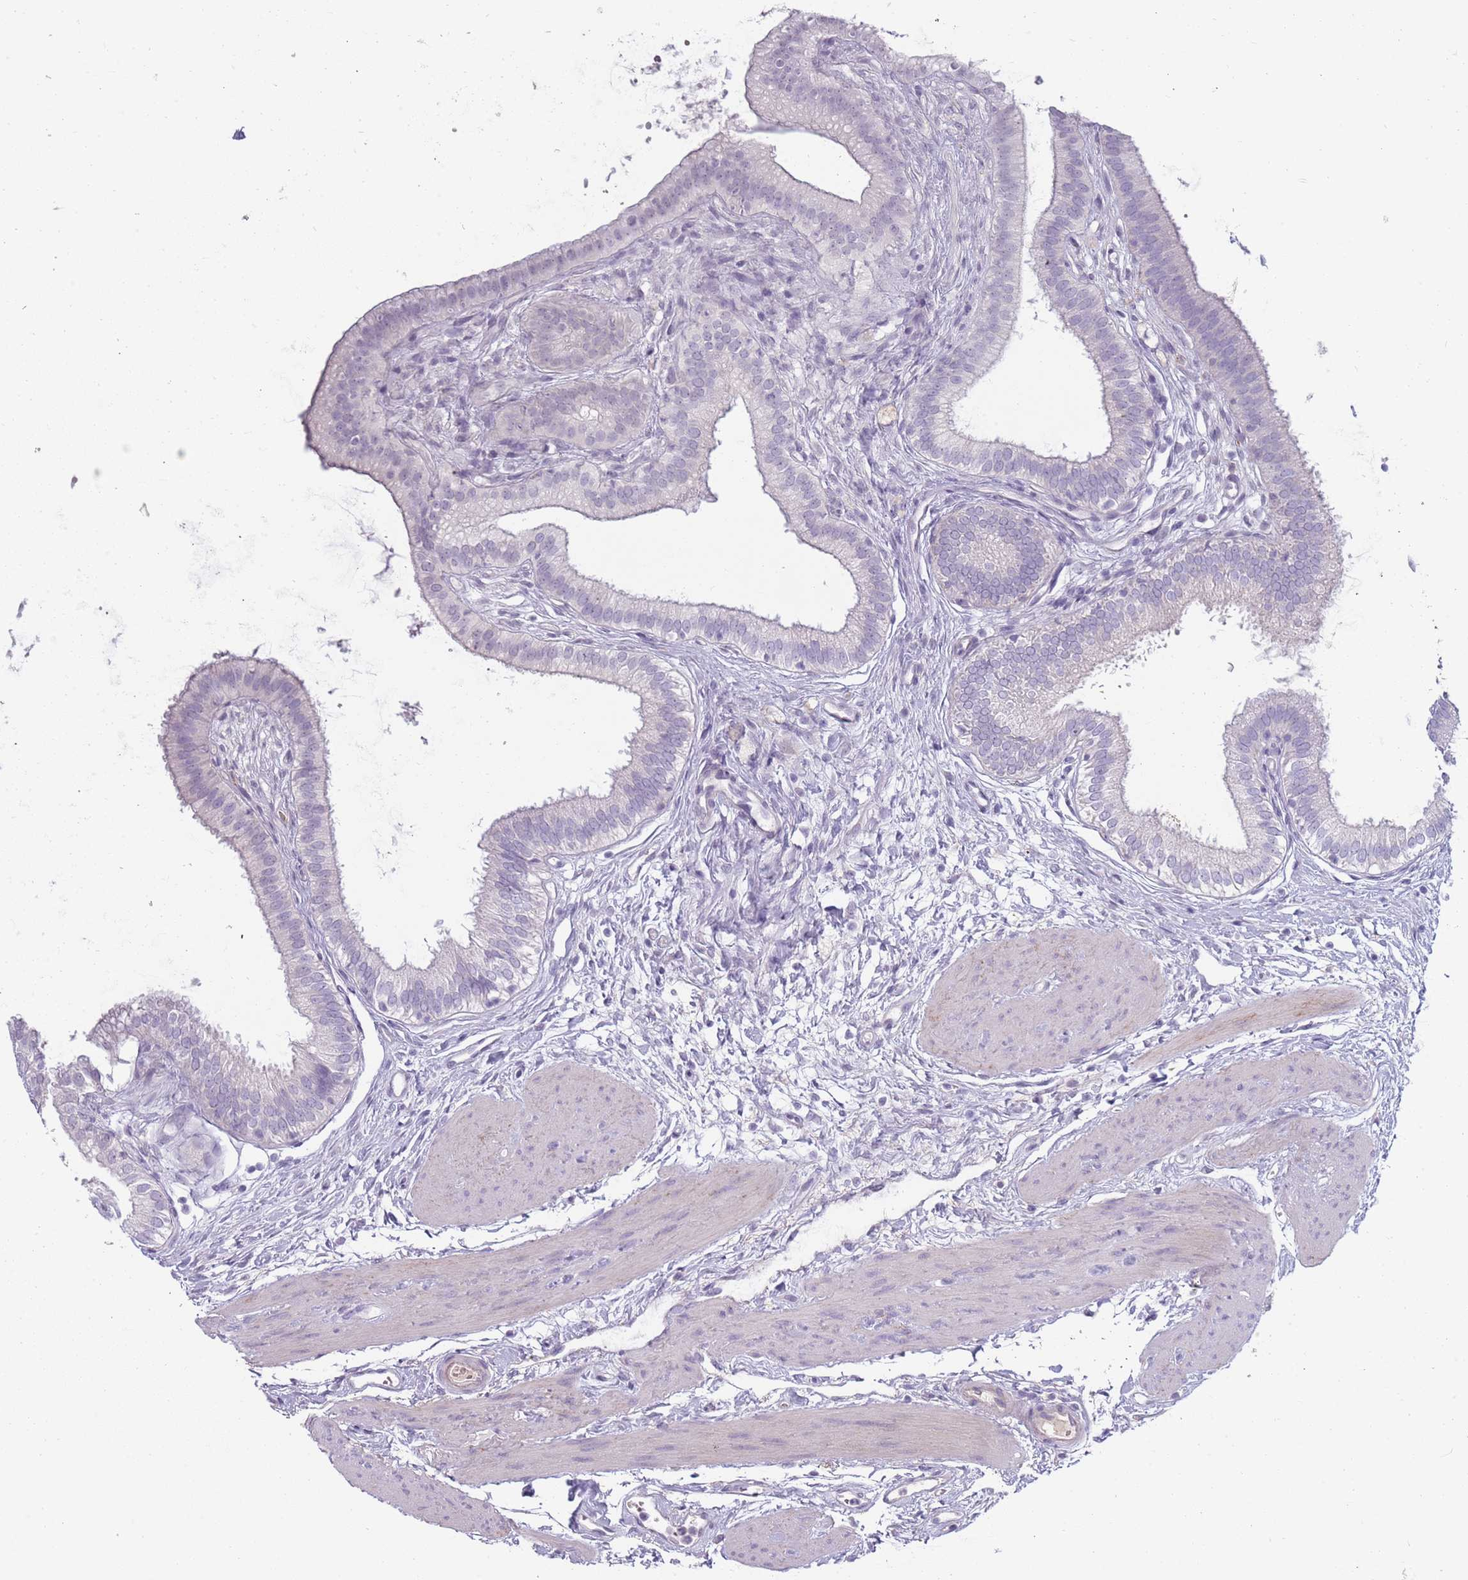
{"staining": {"intensity": "negative", "quantity": "none", "location": "none"}, "tissue": "gallbladder", "cell_type": "Glandular cells", "image_type": "normal", "snomed": [{"axis": "morphology", "description": "Normal tissue, NOS"}, {"axis": "topography", "description": "Gallbladder"}], "caption": "IHC image of benign gallbladder: gallbladder stained with DAB shows no significant protein staining in glandular cells. The staining is performed using DAB brown chromogen with nuclei counter-stained in using hematoxylin.", "gene": "TNFRSF6B", "patient": {"sex": "female", "age": 54}}